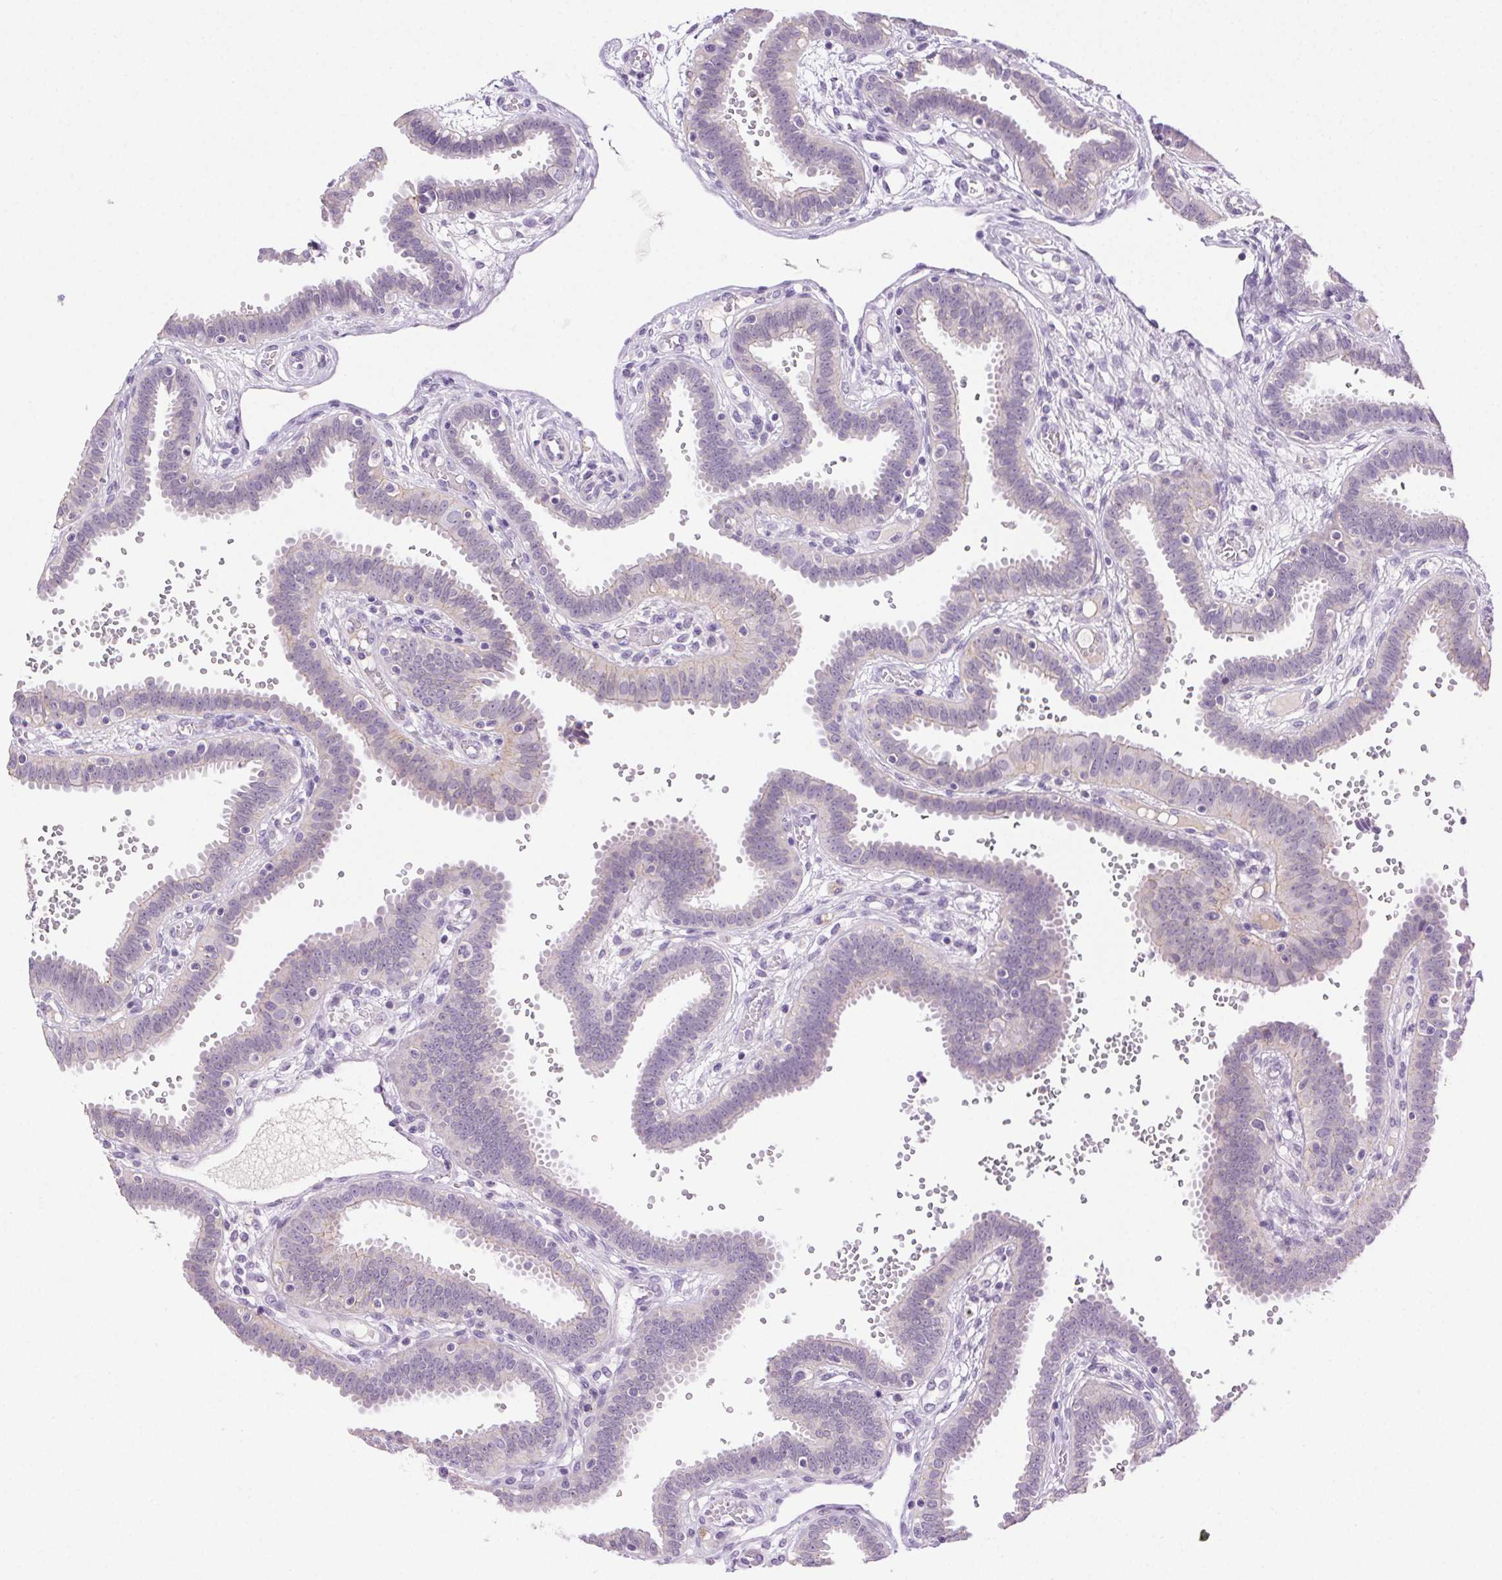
{"staining": {"intensity": "weak", "quantity": "<25%", "location": "cytoplasmic/membranous"}, "tissue": "fallopian tube", "cell_type": "Glandular cells", "image_type": "normal", "snomed": [{"axis": "morphology", "description": "Normal tissue, NOS"}, {"axis": "topography", "description": "Fallopian tube"}], "caption": "Glandular cells are negative for brown protein staining in benign fallopian tube. (DAB immunohistochemistry (IHC) with hematoxylin counter stain).", "gene": "CLDN10", "patient": {"sex": "female", "age": 37}}